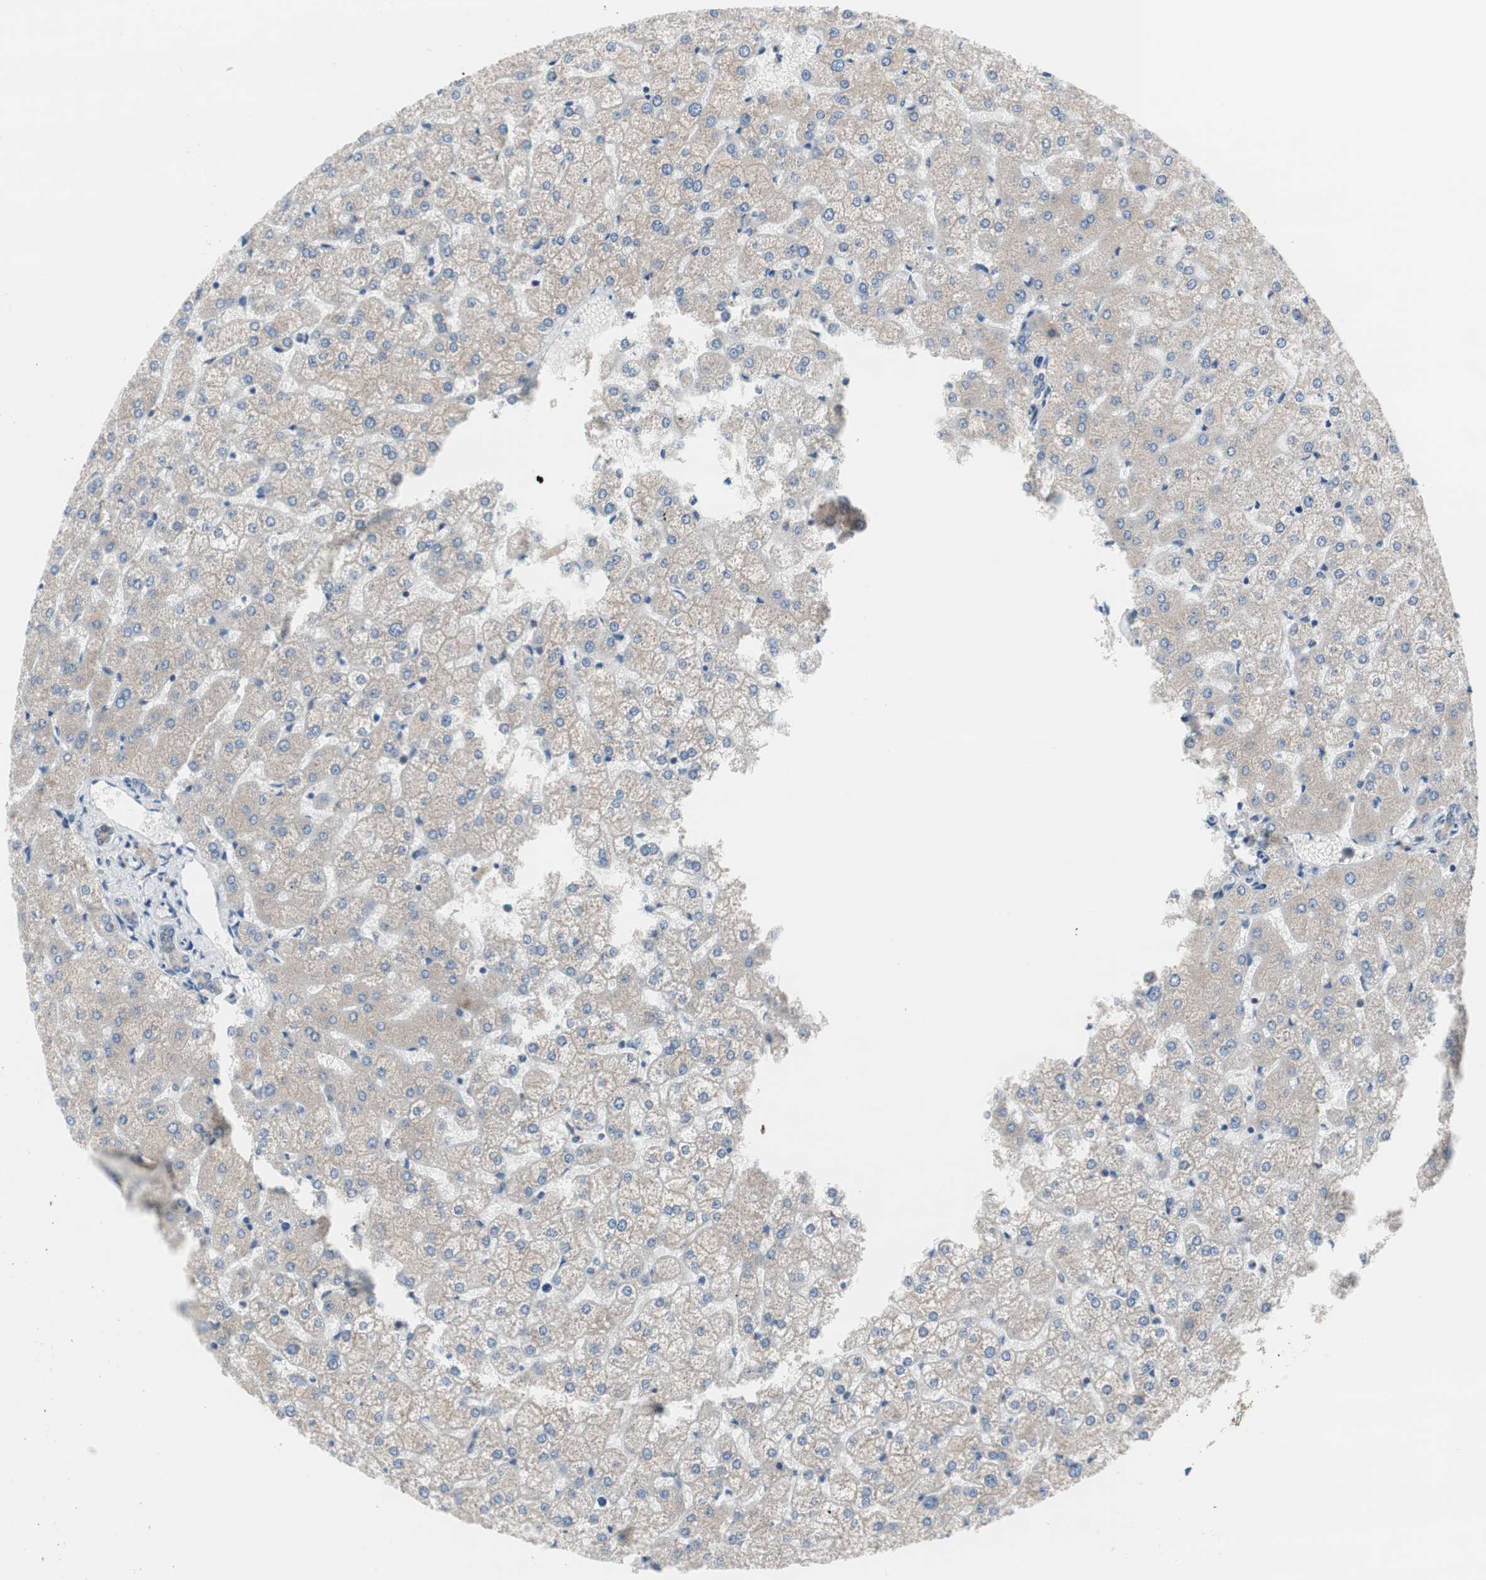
{"staining": {"intensity": "negative", "quantity": "none", "location": "none"}, "tissue": "liver", "cell_type": "Cholangiocytes", "image_type": "normal", "snomed": [{"axis": "morphology", "description": "Normal tissue, NOS"}, {"axis": "topography", "description": "Liver"}], "caption": "The photomicrograph reveals no significant staining in cholangiocytes of liver.", "gene": "KANSL1", "patient": {"sex": "female", "age": 32}}